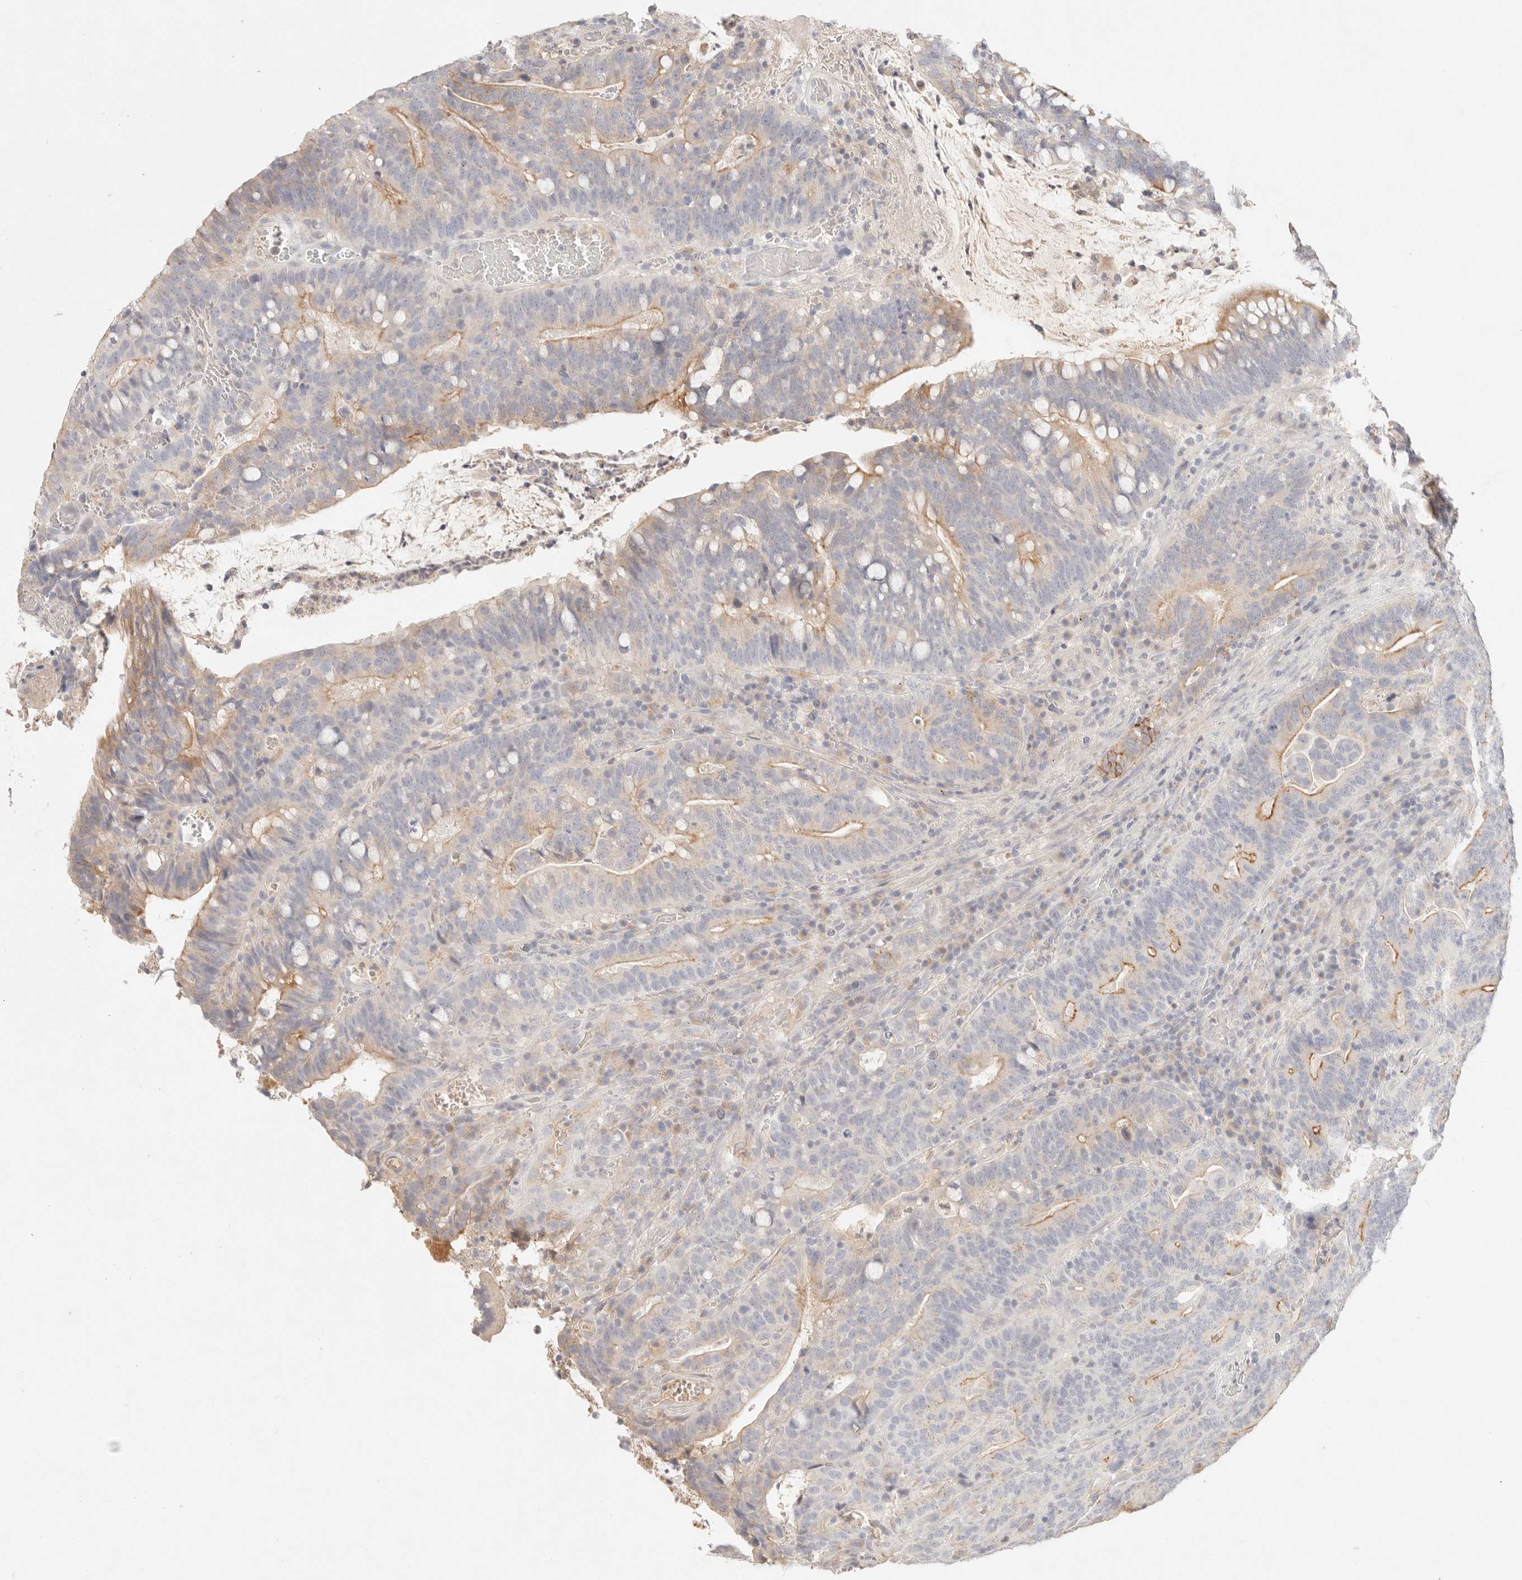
{"staining": {"intensity": "moderate", "quantity": "25%-75%", "location": "cytoplasmic/membranous"}, "tissue": "colorectal cancer", "cell_type": "Tumor cells", "image_type": "cancer", "snomed": [{"axis": "morphology", "description": "Adenocarcinoma, NOS"}, {"axis": "topography", "description": "Colon"}], "caption": "This is a histology image of immunohistochemistry staining of adenocarcinoma (colorectal), which shows moderate staining in the cytoplasmic/membranous of tumor cells.", "gene": "CEP120", "patient": {"sex": "female", "age": 66}}